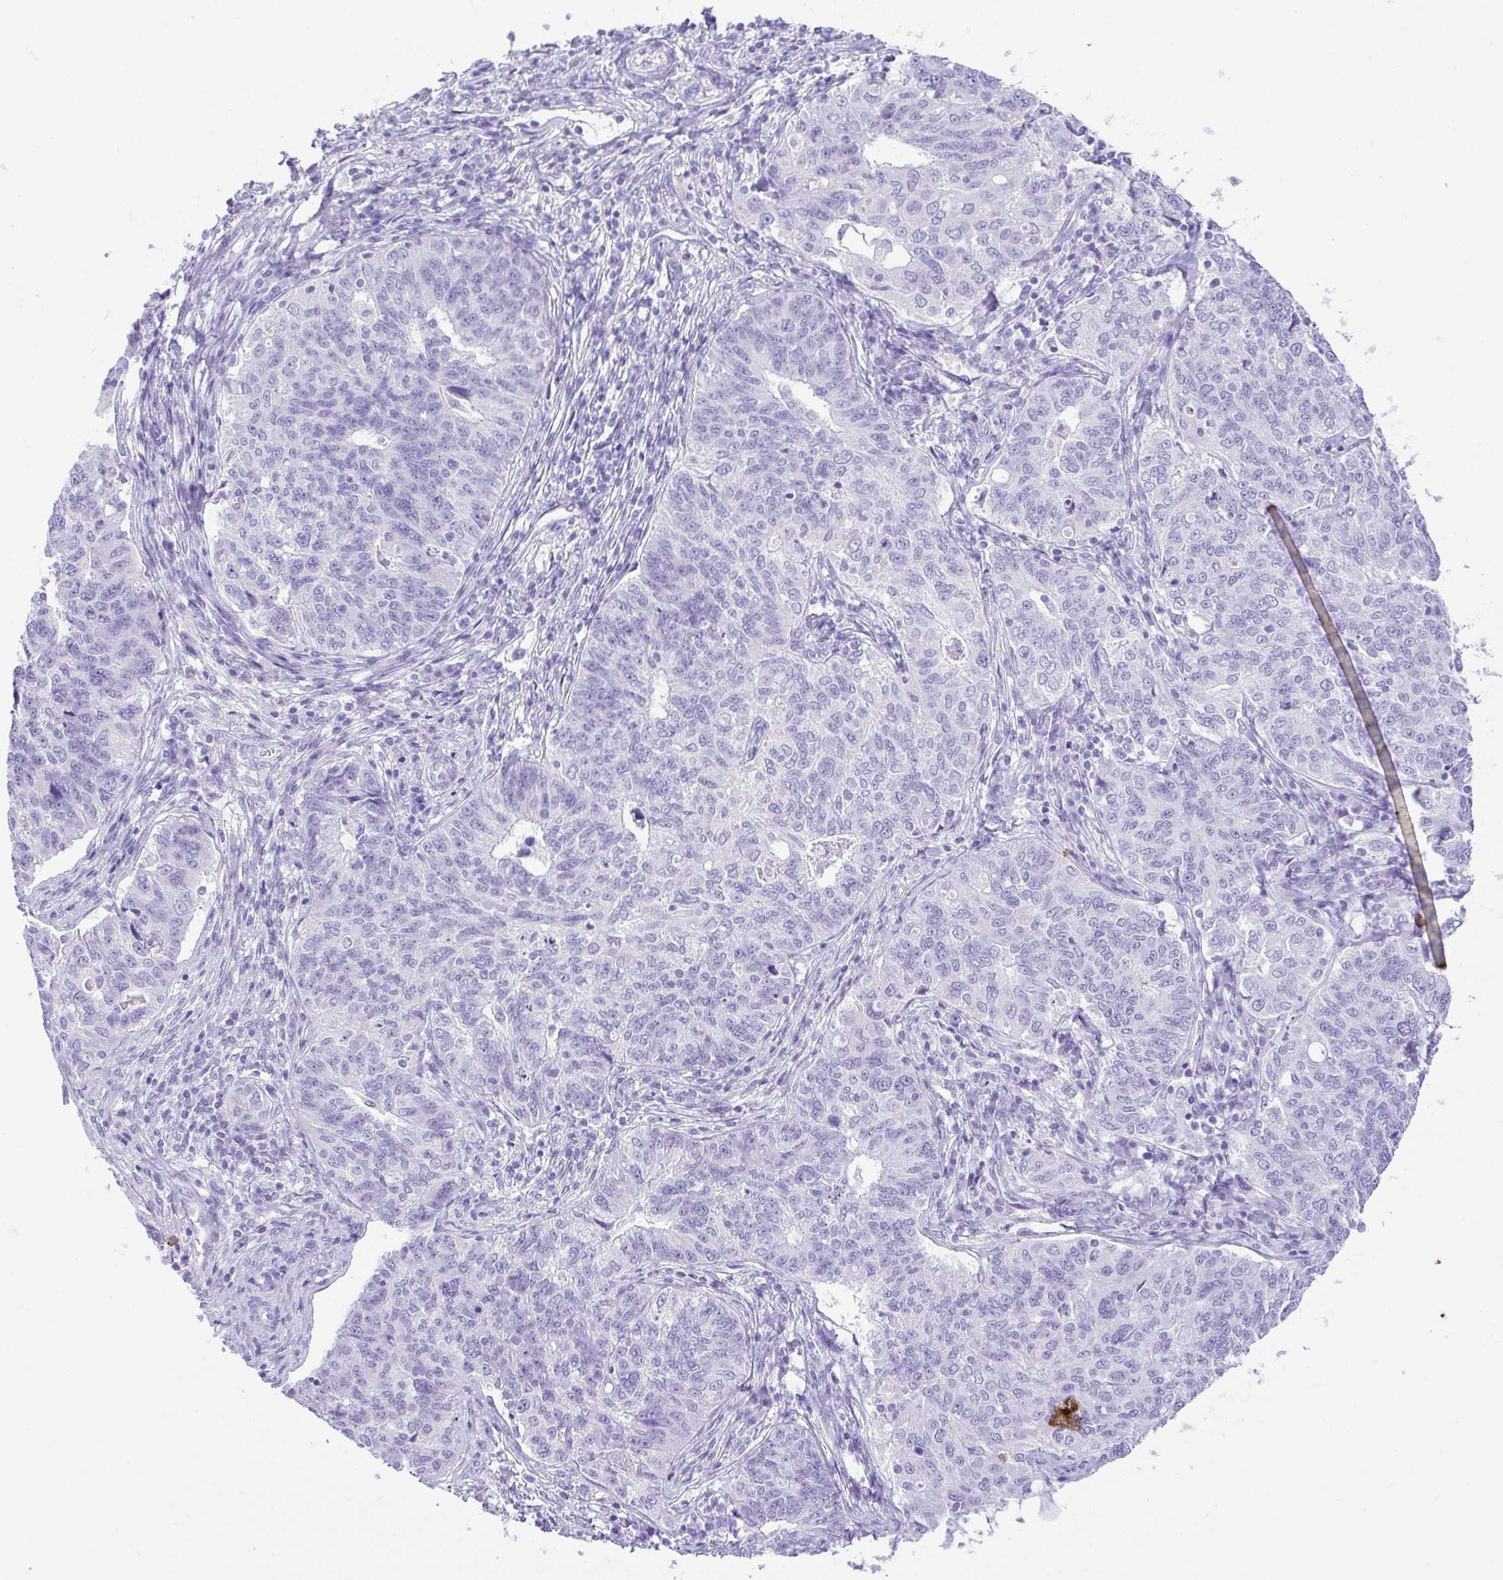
{"staining": {"intensity": "negative", "quantity": "none", "location": "none"}, "tissue": "endometrial cancer", "cell_type": "Tumor cells", "image_type": "cancer", "snomed": [{"axis": "morphology", "description": "Adenocarcinoma, NOS"}, {"axis": "topography", "description": "Endometrium"}], "caption": "Adenocarcinoma (endometrial) was stained to show a protein in brown. There is no significant expression in tumor cells.", "gene": "CDSN", "patient": {"sex": "female", "age": 43}}